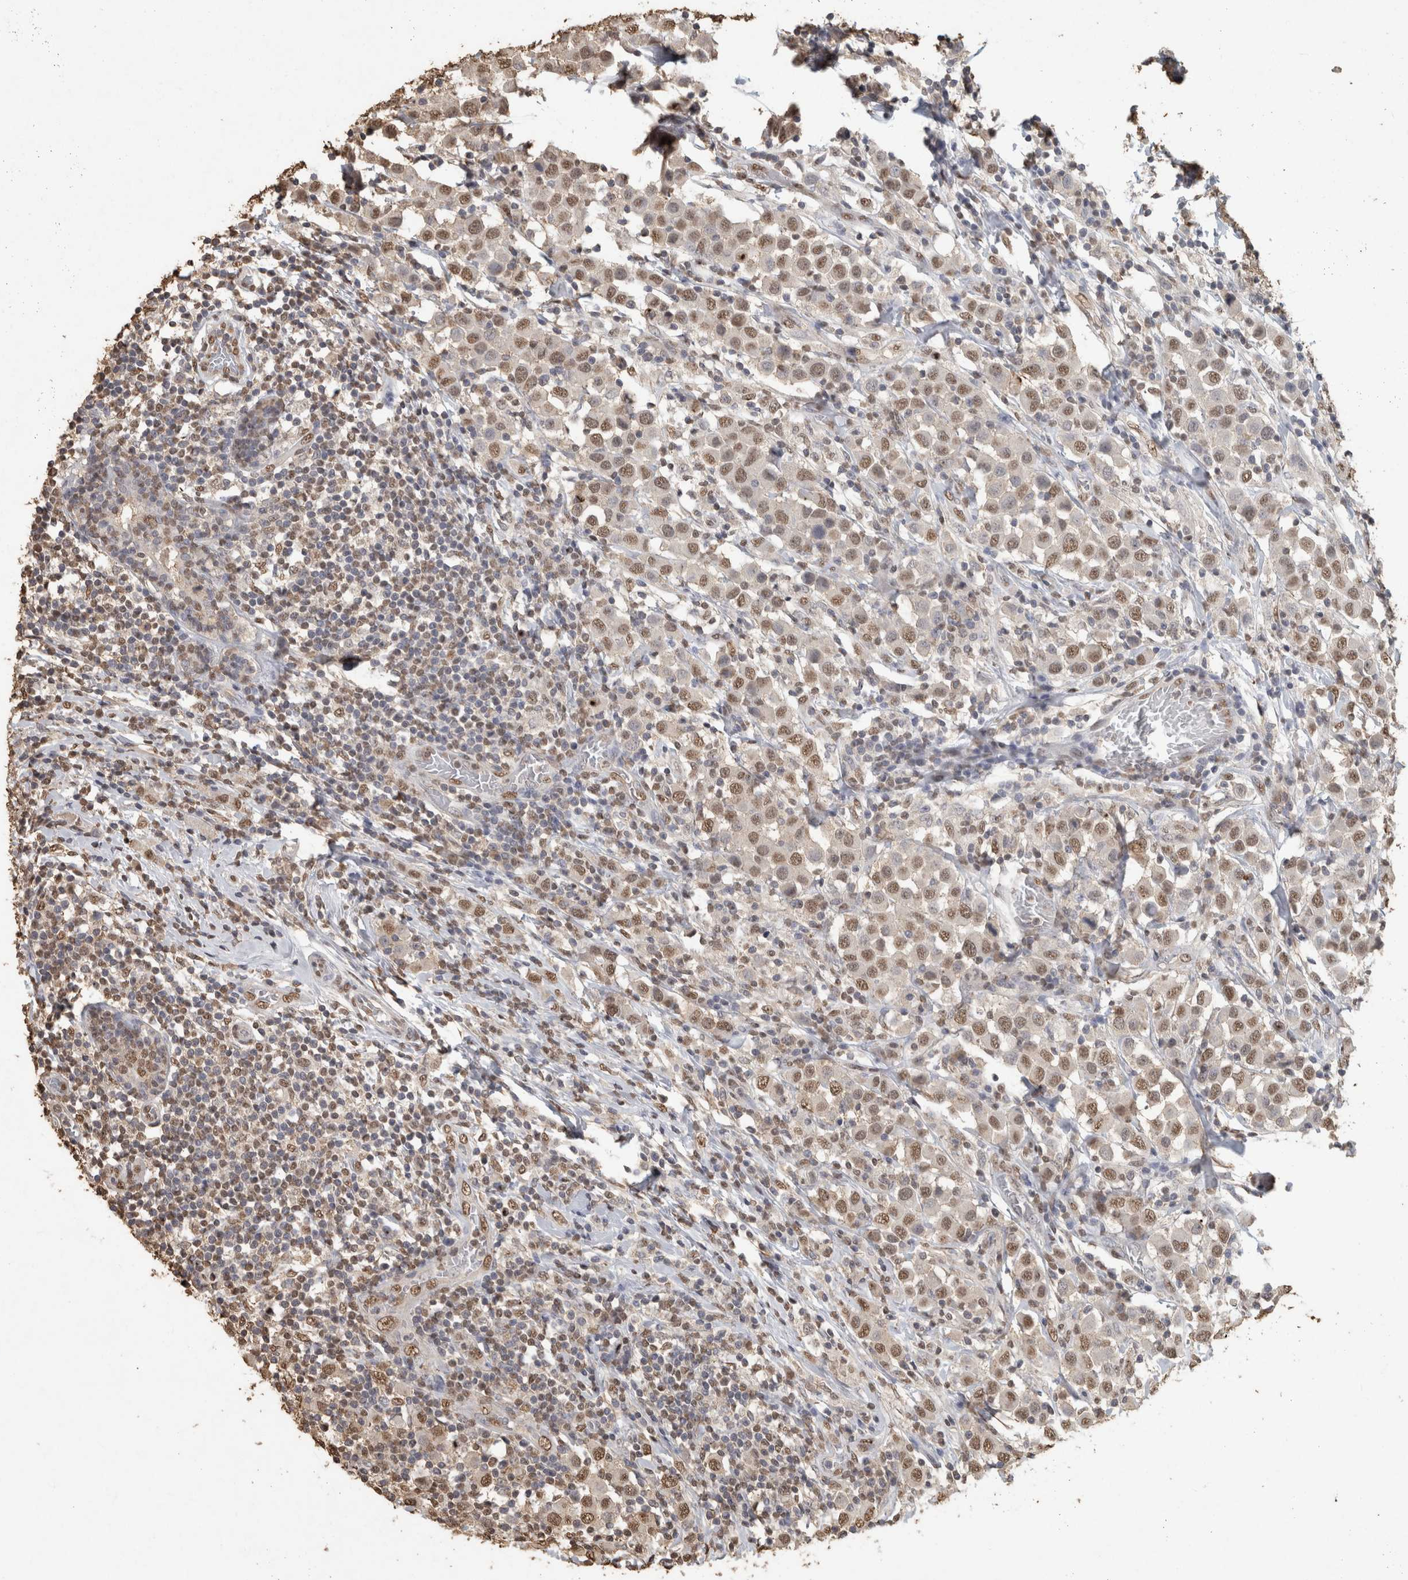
{"staining": {"intensity": "moderate", "quantity": ">75%", "location": "nuclear"}, "tissue": "breast cancer", "cell_type": "Tumor cells", "image_type": "cancer", "snomed": [{"axis": "morphology", "description": "Duct carcinoma"}, {"axis": "topography", "description": "Breast"}], "caption": "Immunohistochemical staining of breast cancer (intraductal carcinoma) reveals medium levels of moderate nuclear protein expression in about >75% of tumor cells.", "gene": "HAND2", "patient": {"sex": "female", "age": 61}}